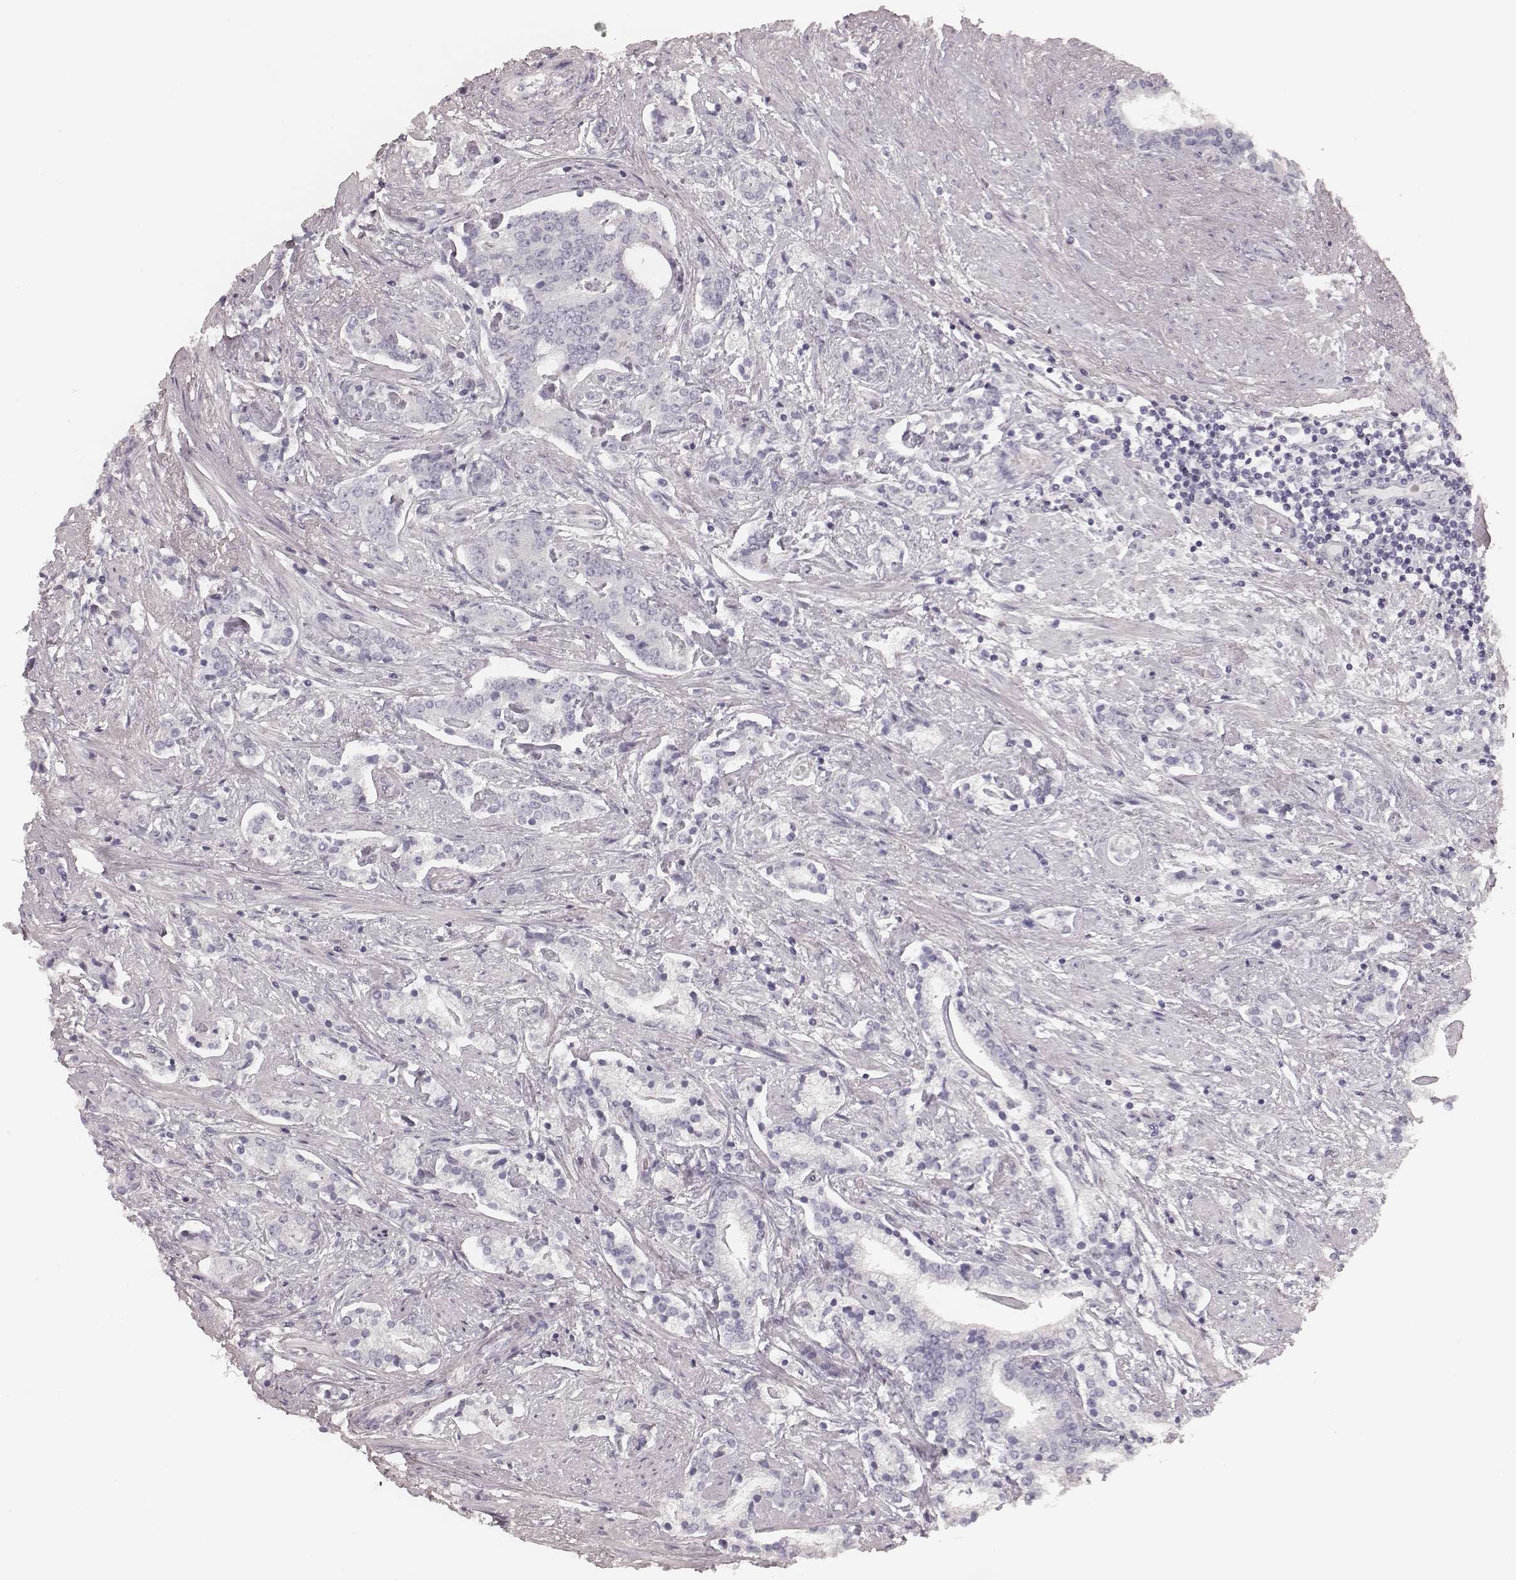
{"staining": {"intensity": "negative", "quantity": "none", "location": "none"}, "tissue": "prostate cancer", "cell_type": "Tumor cells", "image_type": "cancer", "snomed": [{"axis": "morphology", "description": "Adenocarcinoma, NOS"}, {"axis": "topography", "description": "Prostate"}], "caption": "Immunohistochemistry micrograph of prostate cancer stained for a protein (brown), which reveals no positivity in tumor cells.", "gene": "ZP4", "patient": {"sex": "male", "age": 64}}